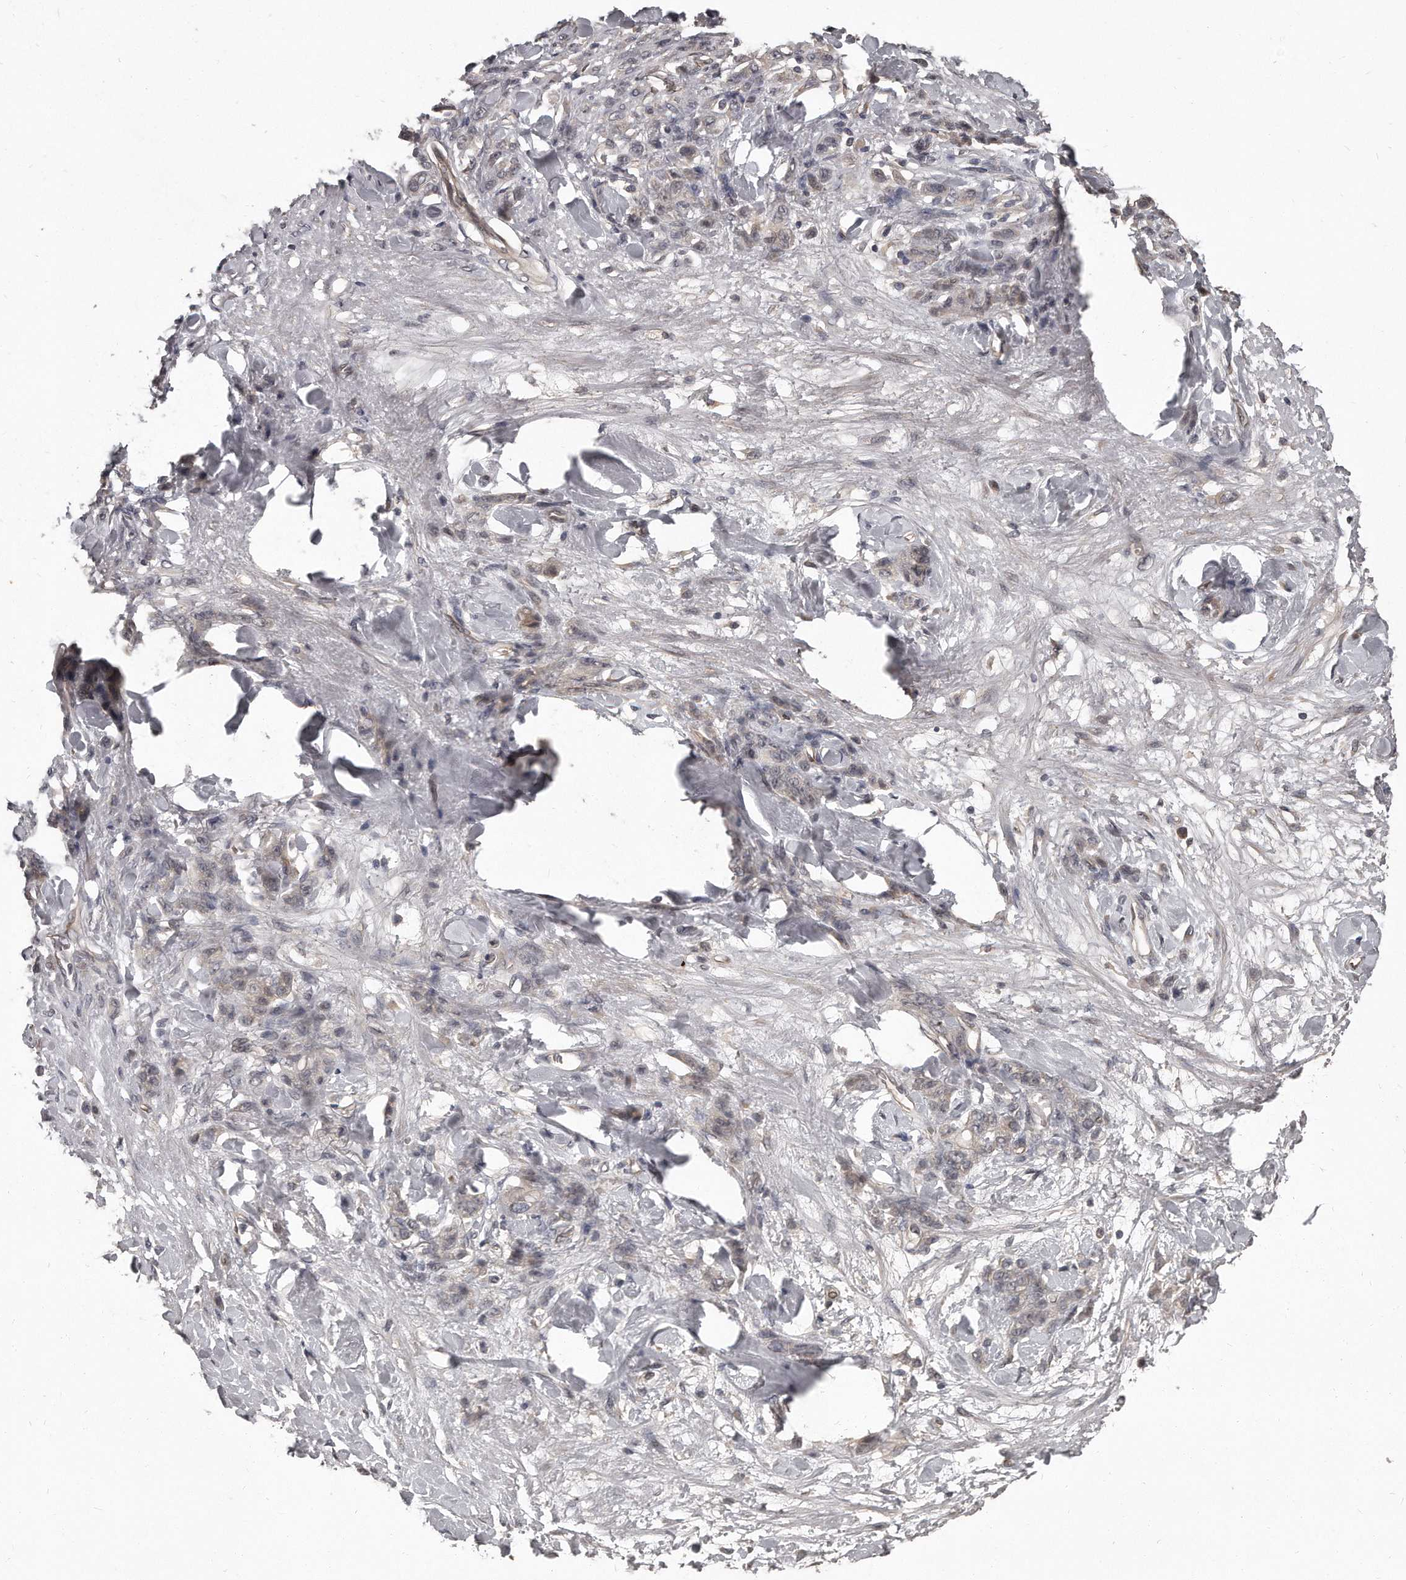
{"staining": {"intensity": "negative", "quantity": "none", "location": "none"}, "tissue": "stomach cancer", "cell_type": "Tumor cells", "image_type": "cancer", "snomed": [{"axis": "morphology", "description": "Normal tissue, NOS"}, {"axis": "morphology", "description": "Adenocarcinoma, NOS"}, {"axis": "topography", "description": "Stomach"}], "caption": "Immunohistochemistry photomicrograph of neoplastic tissue: adenocarcinoma (stomach) stained with DAB (3,3'-diaminobenzidine) demonstrates no significant protein staining in tumor cells. (IHC, brightfield microscopy, high magnification).", "gene": "GRB10", "patient": {"sex": "male", "age": 82}}